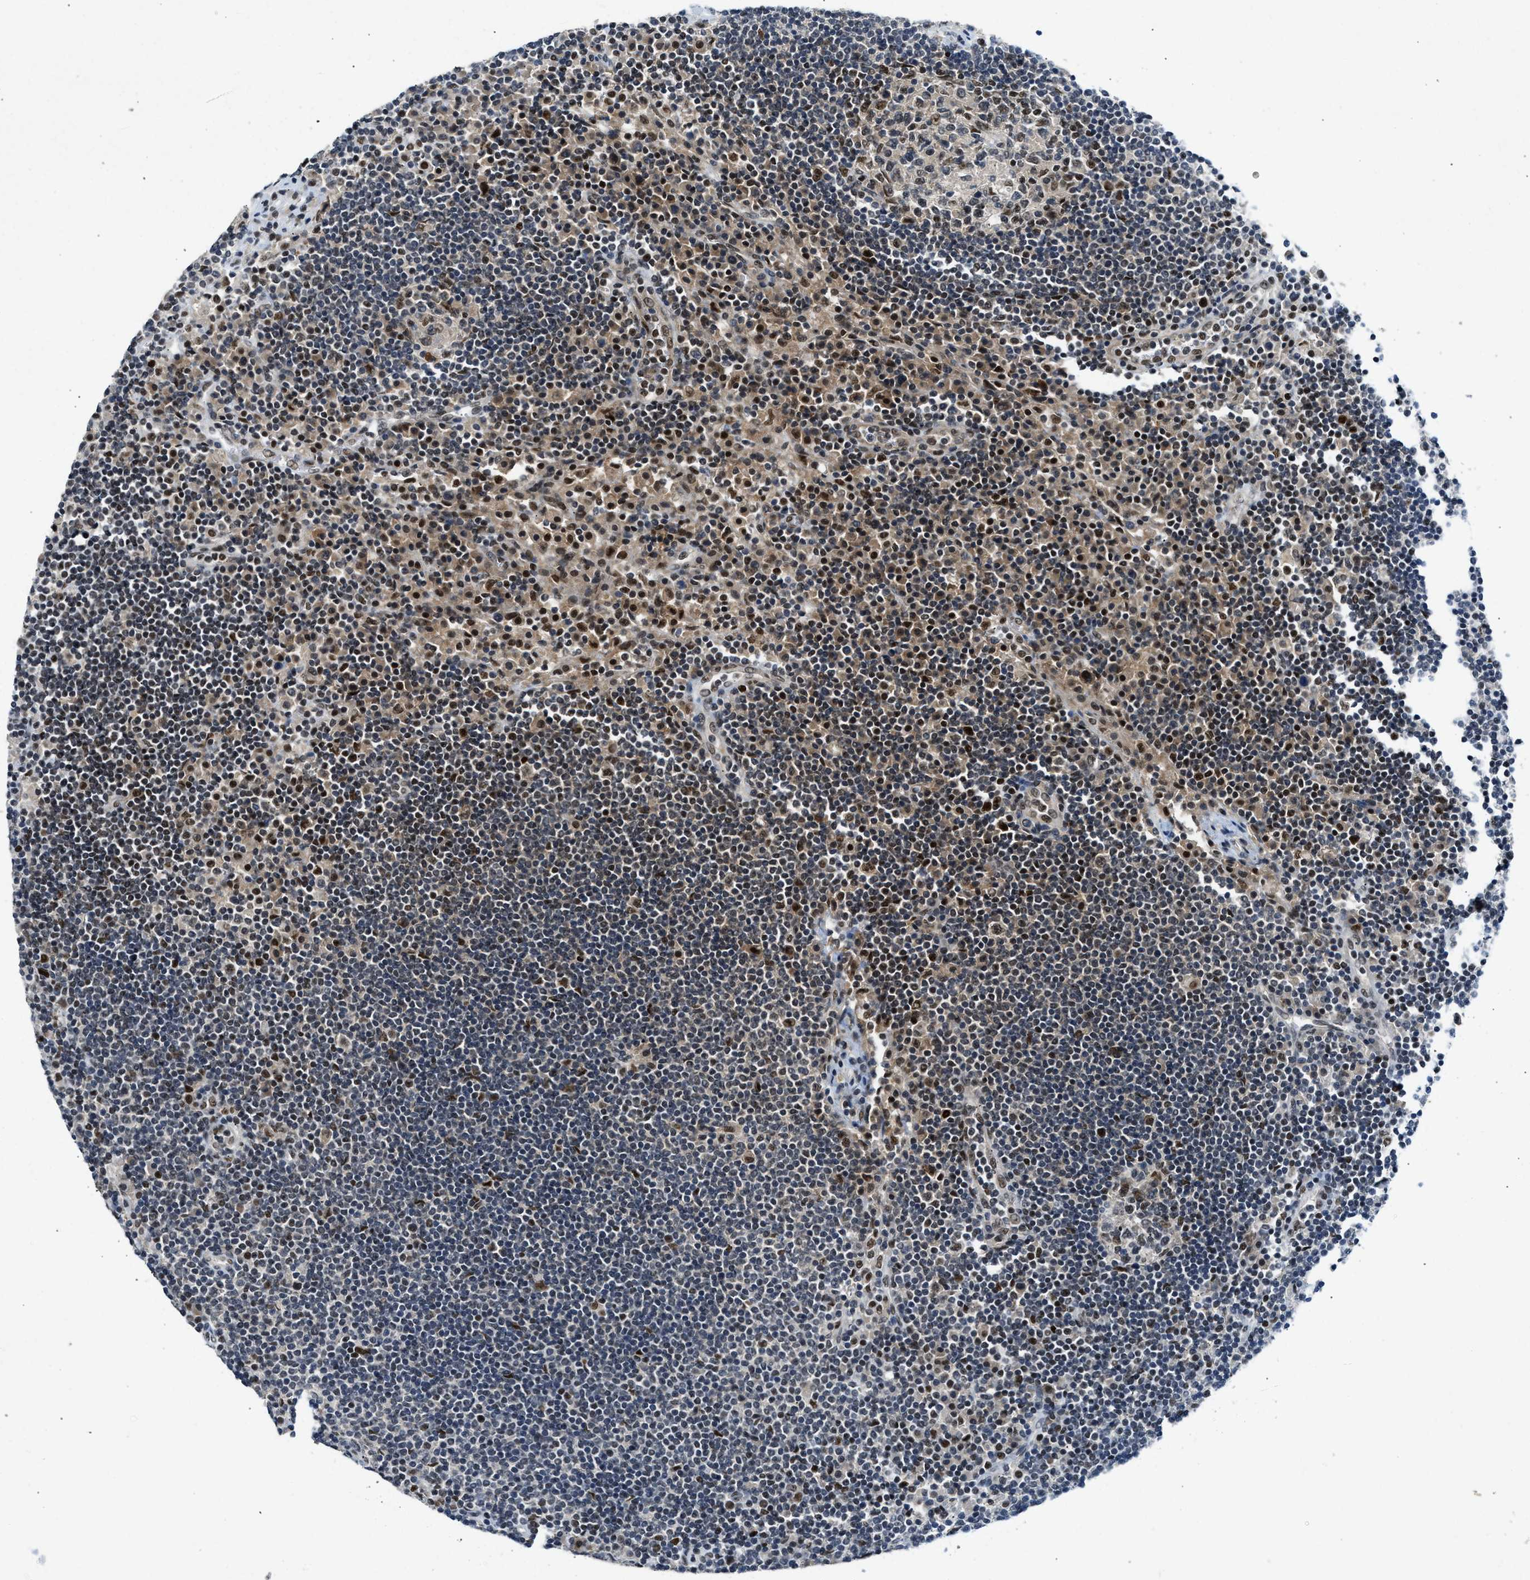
{"staining": {"intensity": "moderate", "quantity": "25%-75%", "location": "nuclear"}, "tissue": "lymph node", "cell_type": "Germinal center cells", "image_type": "normal", "snomed": [{"axis": "morphology", "description": "Normal tissue, NOS"}, {"axis": "topography", "description": "Lymph node"}], "caption": "This histopathology image shows benign lymph node stained with immunohistochemistry to label a protein in brown. The nuclear of germinal center cells show moderate positivity for the protein. Nuclei are counter-stained blue.", "gene": "NCOA1", "patient": {"sex": "female", "age": 53}}